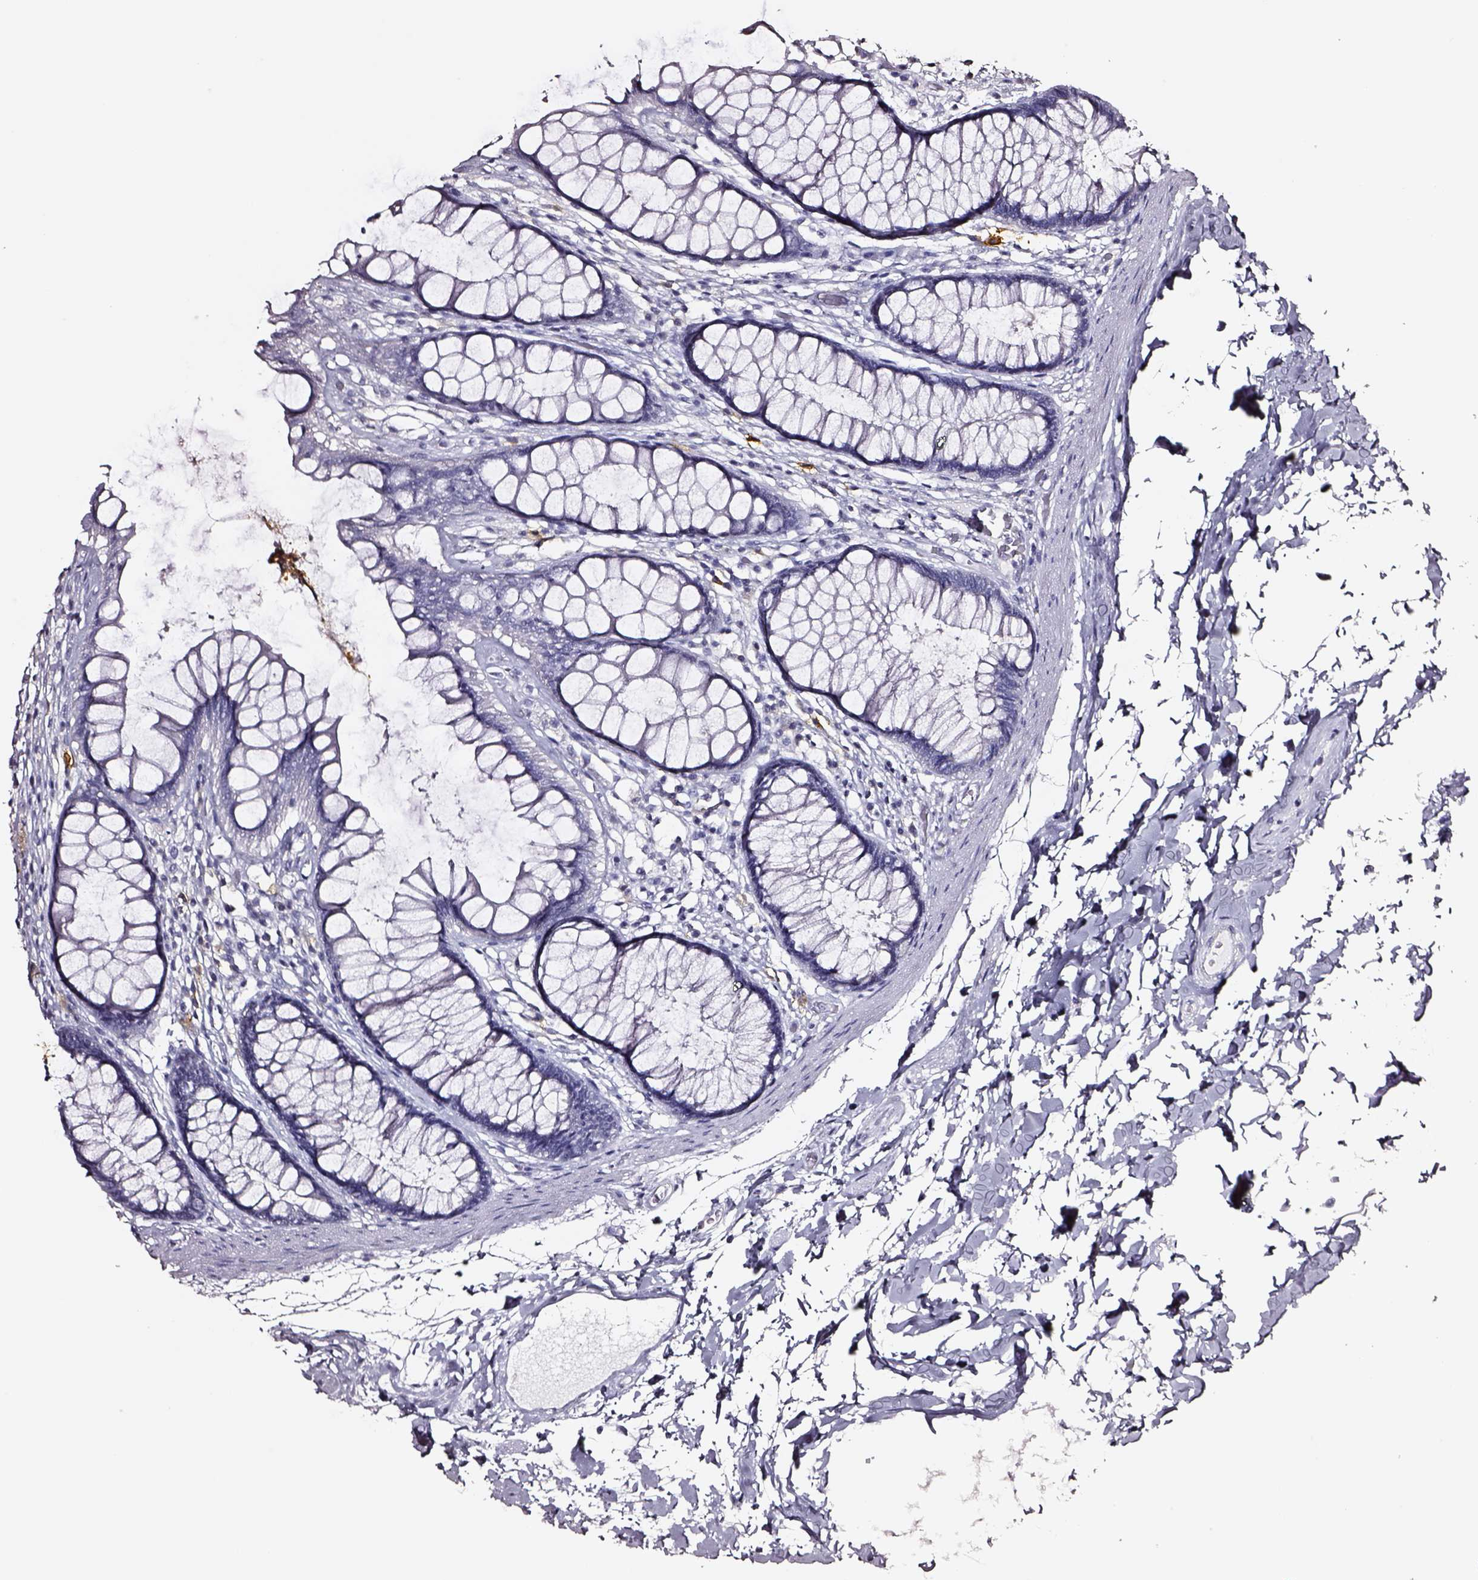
{"staining": {"intensity": "negative", "quantity": "none", "location": "none"}, "tissue": "rectum", "cell_type": "Glandular cells", "image_type": "normal", "snomed": [{"axis": "morphology", "description": "Normal tissue, NOS"}, {"axis": "topography", "description": "Rectum"}], "caption": "Image shows no protein staining in glandular cells of benign rectum.", "gene": "DPEP1", "patient": {"sex": "male", "age": 72}}